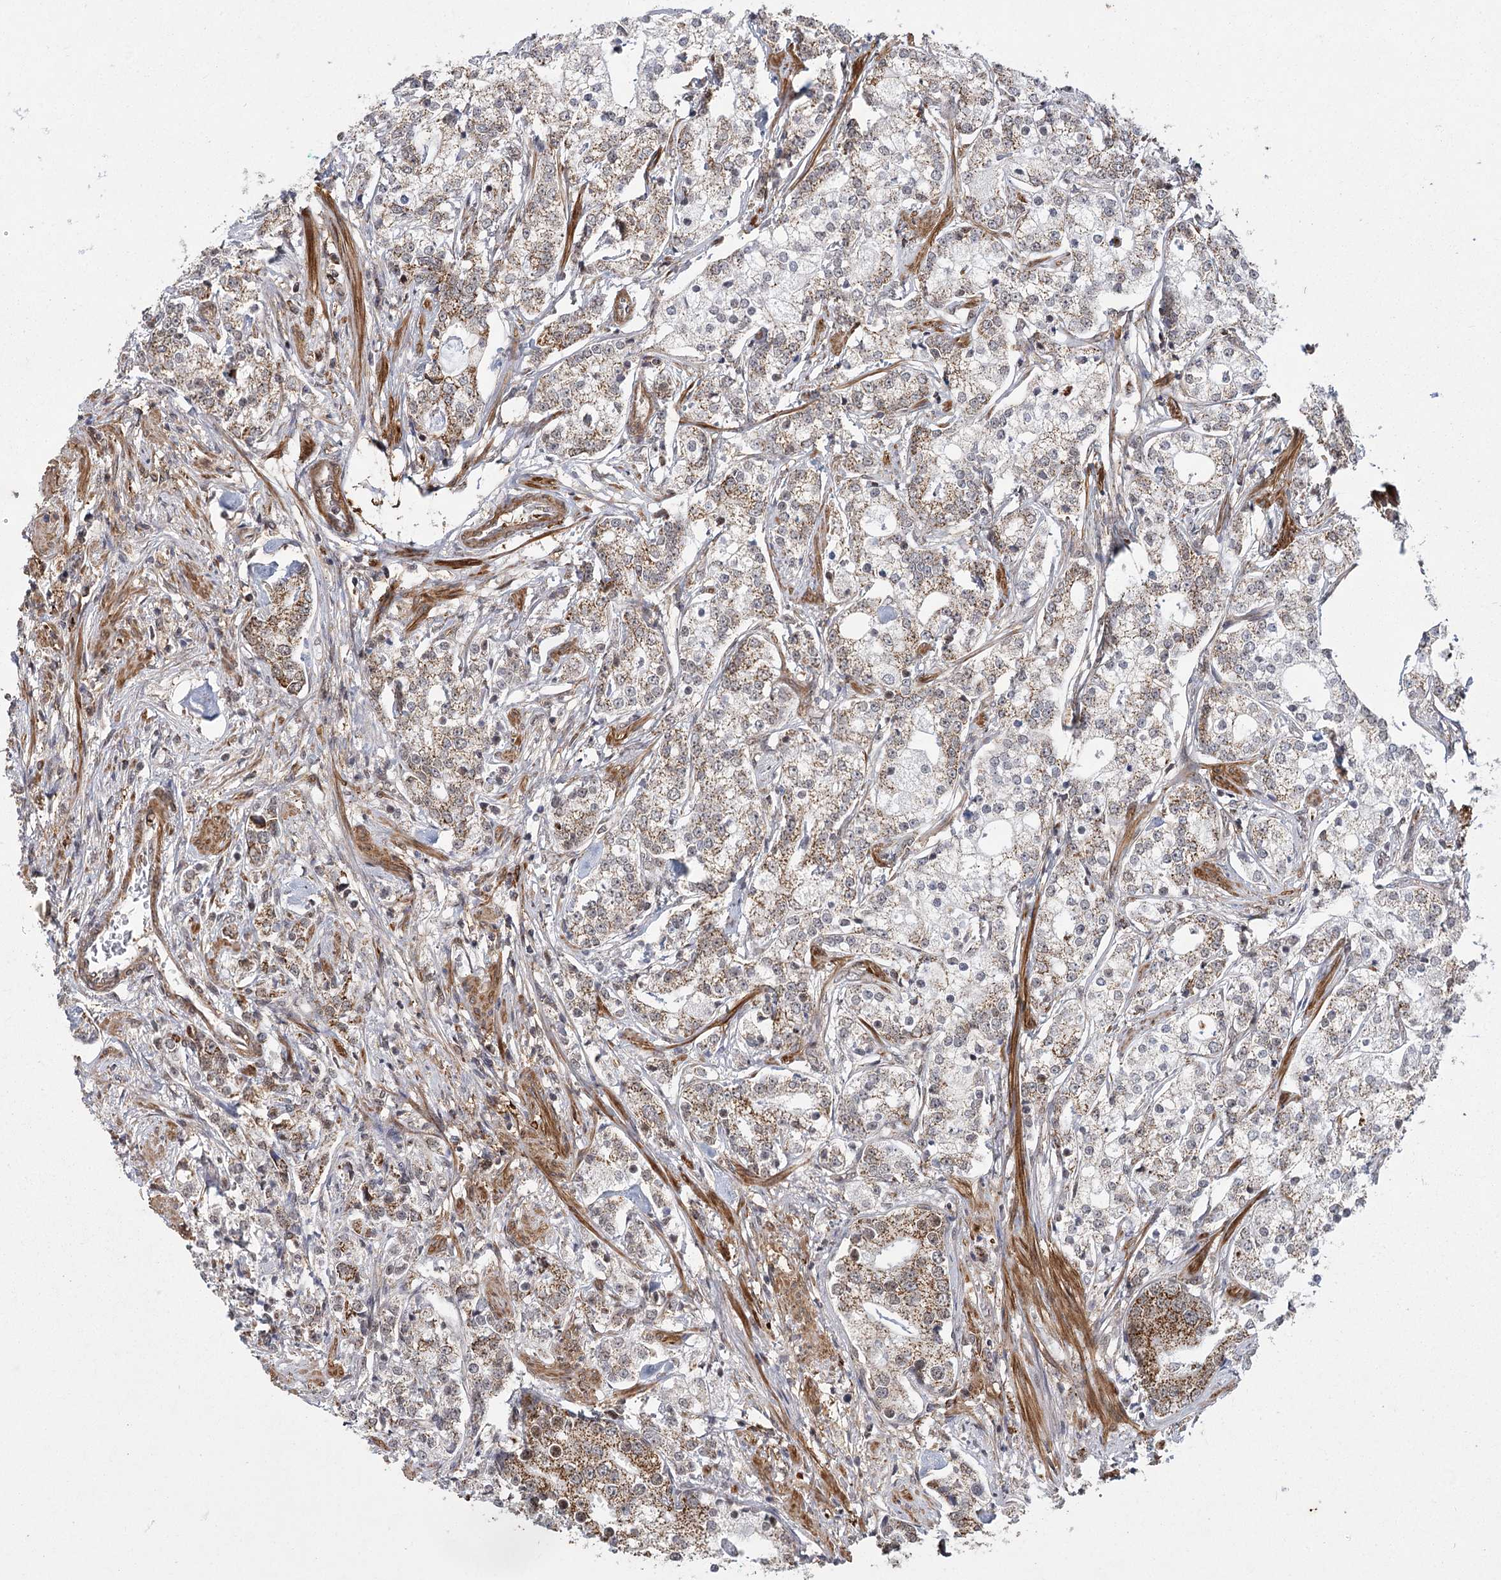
{"staining": {"intensity": "moderate", "quantity": "25%-75%", "location": "cytoplasmic/membranous"}, "tissue": "prostate cancer", "cell_type": "Tumor cells", "image_type": "cancer", "snomed": [{"axis": "morphology", "description": "Adenocarcinoma, High grade"}, {"axis": "topography", "description": "Prostate"}], "caption": "Immunohistochemical staining of prostate high-grade adenocarcinoma exhibits medium levels of moderate cytoplasmic/membranous staining in about 25%-75% of tumor cells. The staining is performed using DAB (3,3'-diaminobenzidine) brown chromogen to label protein expression. The nuclei are counter-stained blue using hematoxylin.", "gene": "ZCCHC24", "patient": {"sex": "male", "age": 69}}